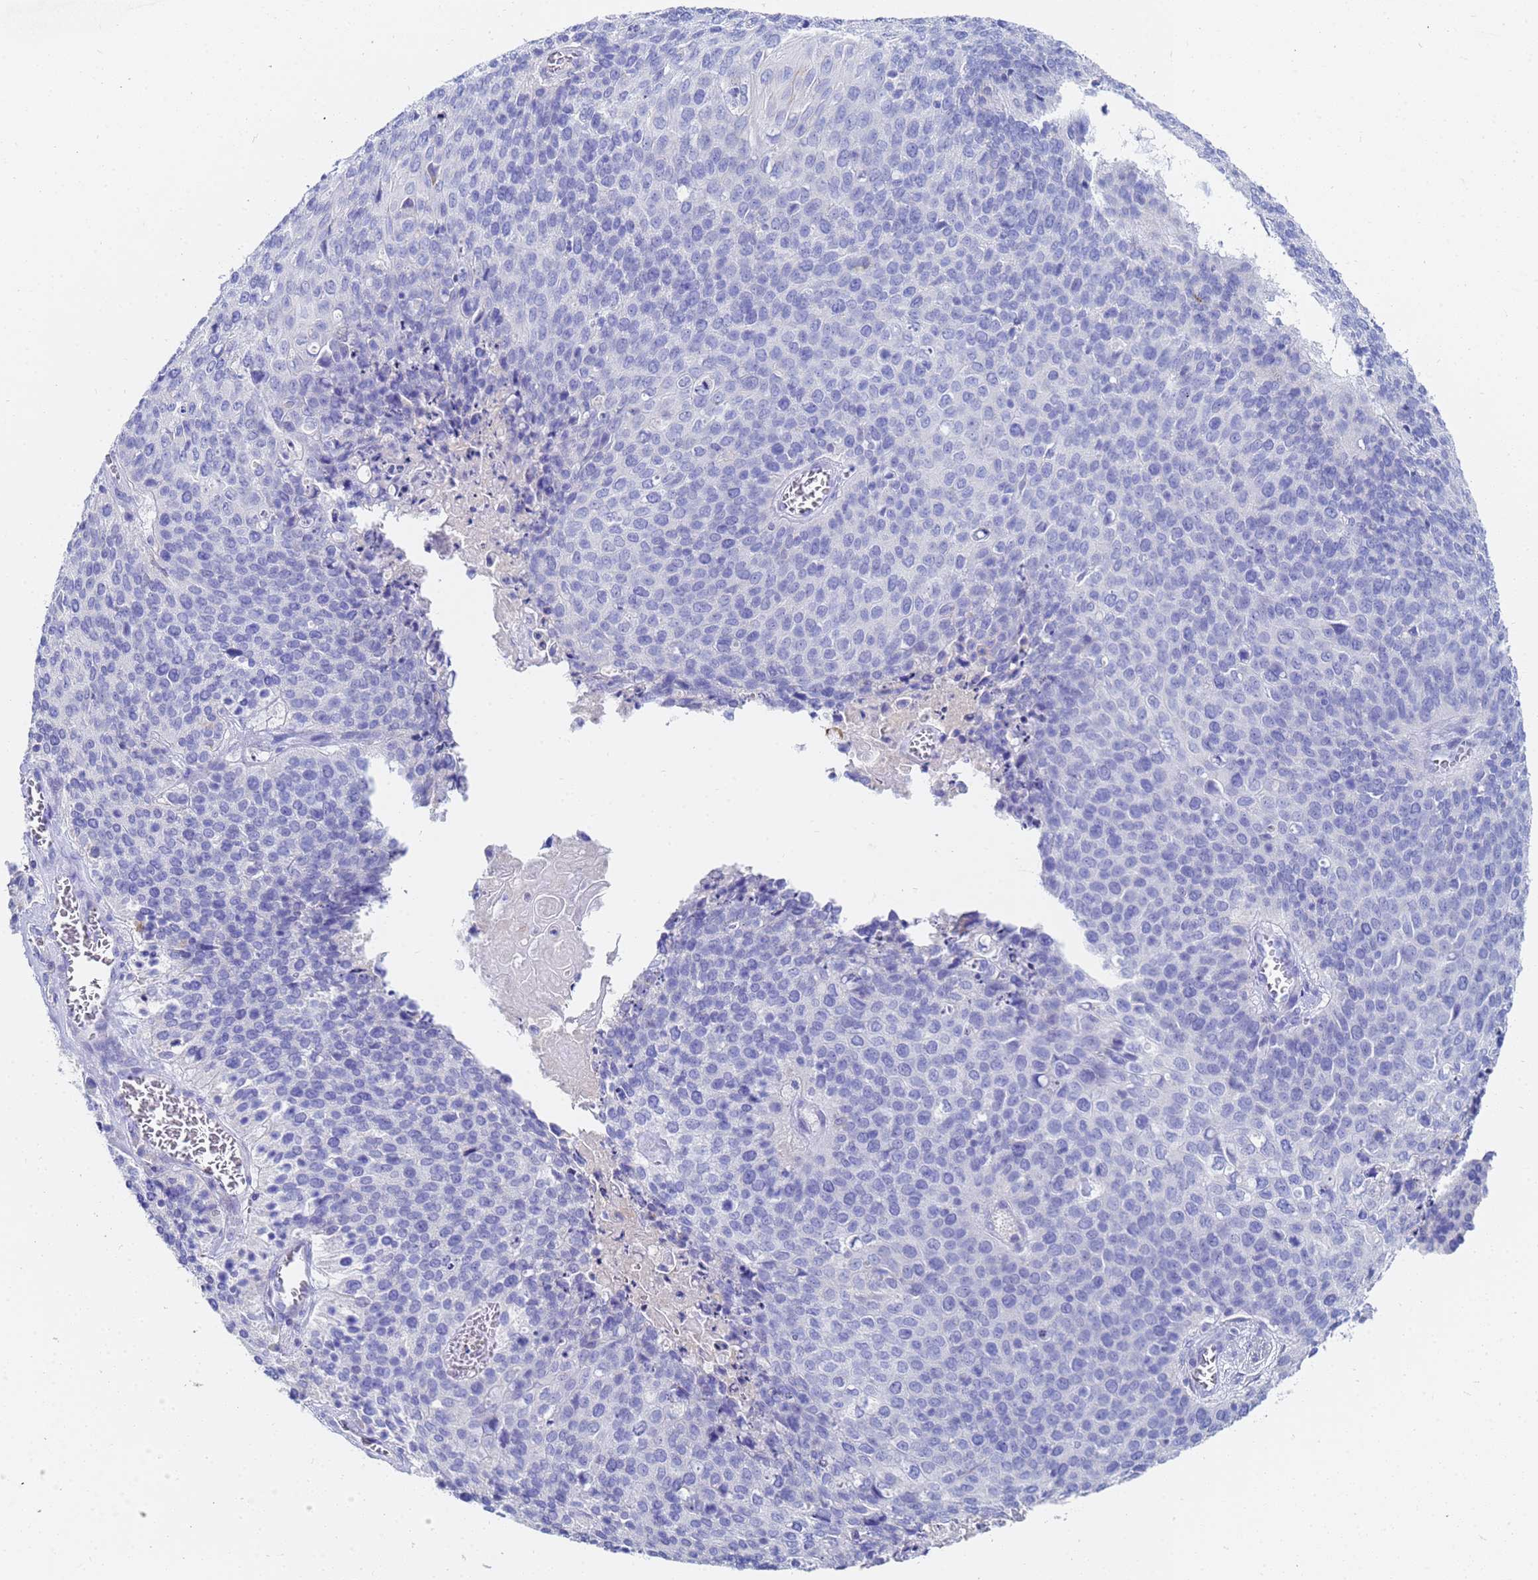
{"staining": {"intensity": "negative", "quantity": "none", "location": "none"}, "tissue": "cervical cancer", "cell_type": "Tumor cells", "image_type": "cancer", "snomed": [{"axis": "morphology", "description": "Squamous cell carcinoma, NOS"}, {"axis": "topography", "description": "Cervix"}], "caption": "IHC image of neoplastic tissue: squamous cell carcinoma (cervical) stained with DAB (3,3'-diaminobenzidine) demonstrates no significant protein positivity in tumor cells.", "gene": "C2orf72", "patient": {"sex": "female", "age": 39}}